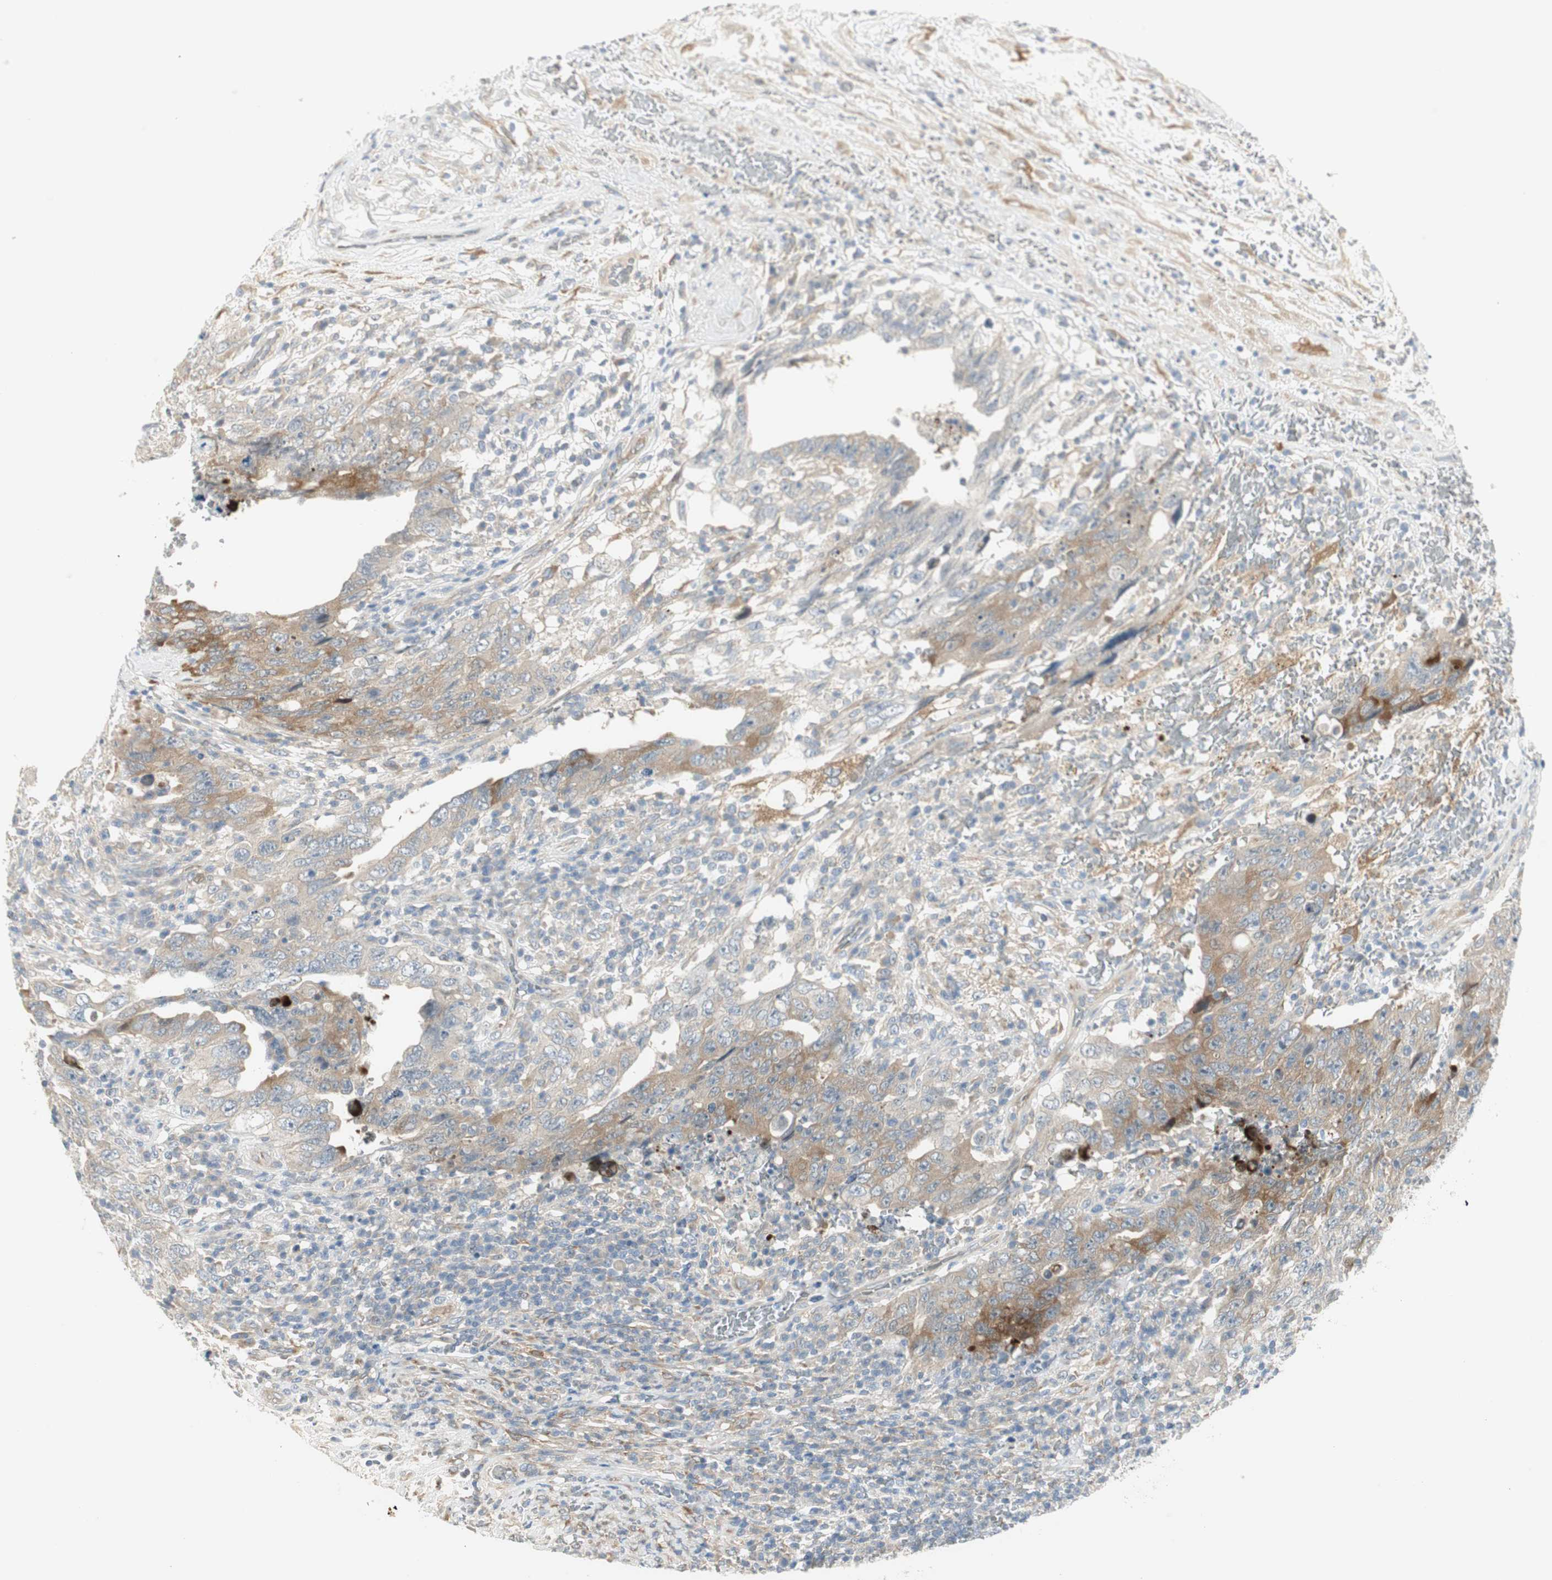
{"staining": {"intensity": "moderate", "quantity": "25%-75%", "location": "cytoplasmic/membranous"}, "tissue": "testis cancer", "cell_type": "Tumor cells", "image_type": "cancer", "snomed": [{"axis": "morphology", "description": "Carcinoma, Embryonal, NOS"}, {"axis": "topography", "description": "Testis"}], "caption": "Protein expression by IHC demonstrates moderate cytoplasmic/membranous expression in about 25%-75% of tumor cells in testis embryonal carcinoma.", "gene": "STON1-GTF2A1L", "patient": {"sex": "male", "age": 26}}